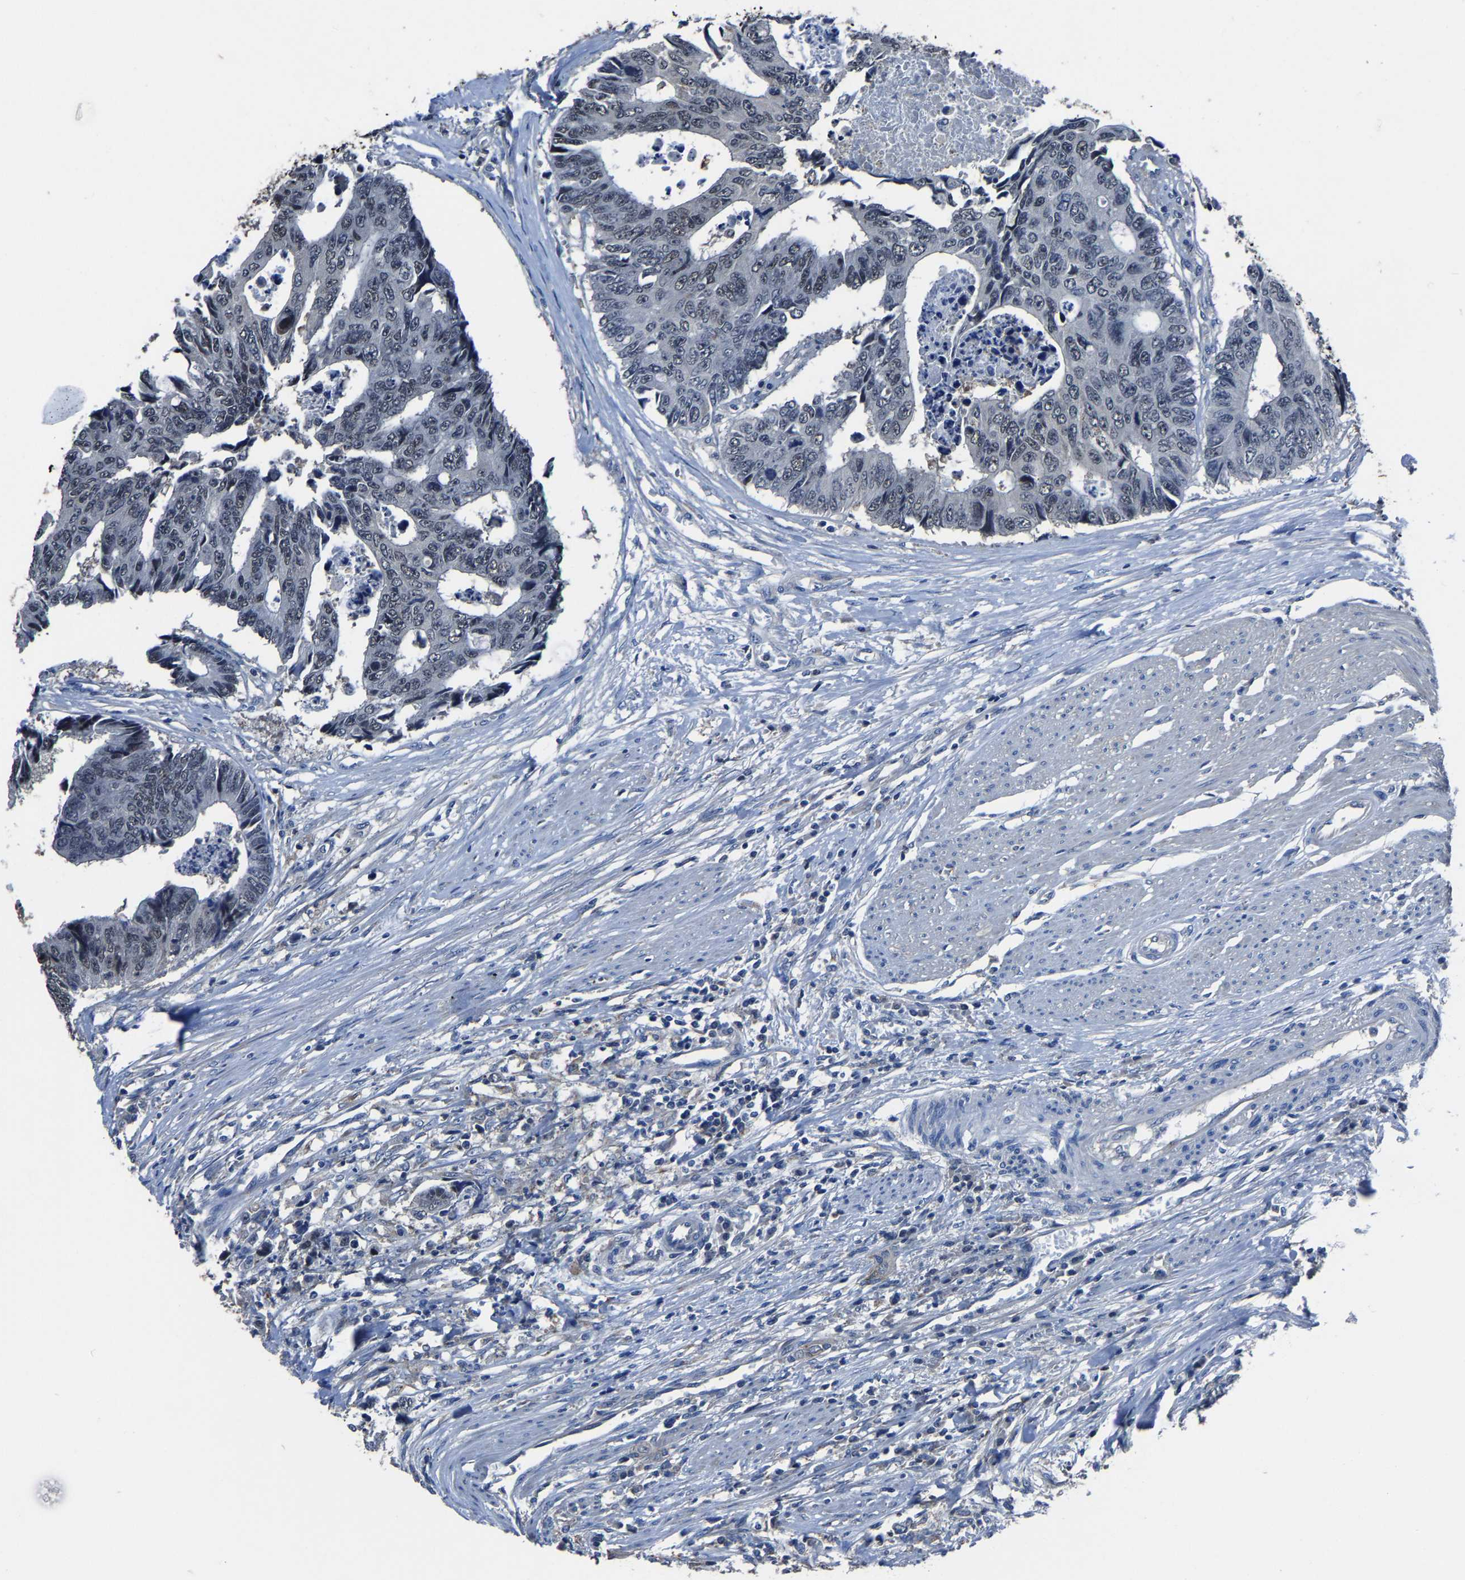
{"staining": {"intensity": "weak", "quantity": "<25%", "location": "nuclear"}, "tissue": "colorectal cancer", "cell_type": "Tumor cells", "image_type": "cancer", "snomed": [{"axis": "morphology", "description": "Adenocarcinoma, NOS"}, {"axis": "topography", "description": "Rectum"}], "caption": "This micrograph is of adenocarcinoma (colorectal) stained with immunohistochemistry (IHC) to label a protein in brown with the nuclei are counter-stained blue. There is no staining in tumor cells.", "gene": "STRBP", "patient": {"sex": "male", "age": 84}}